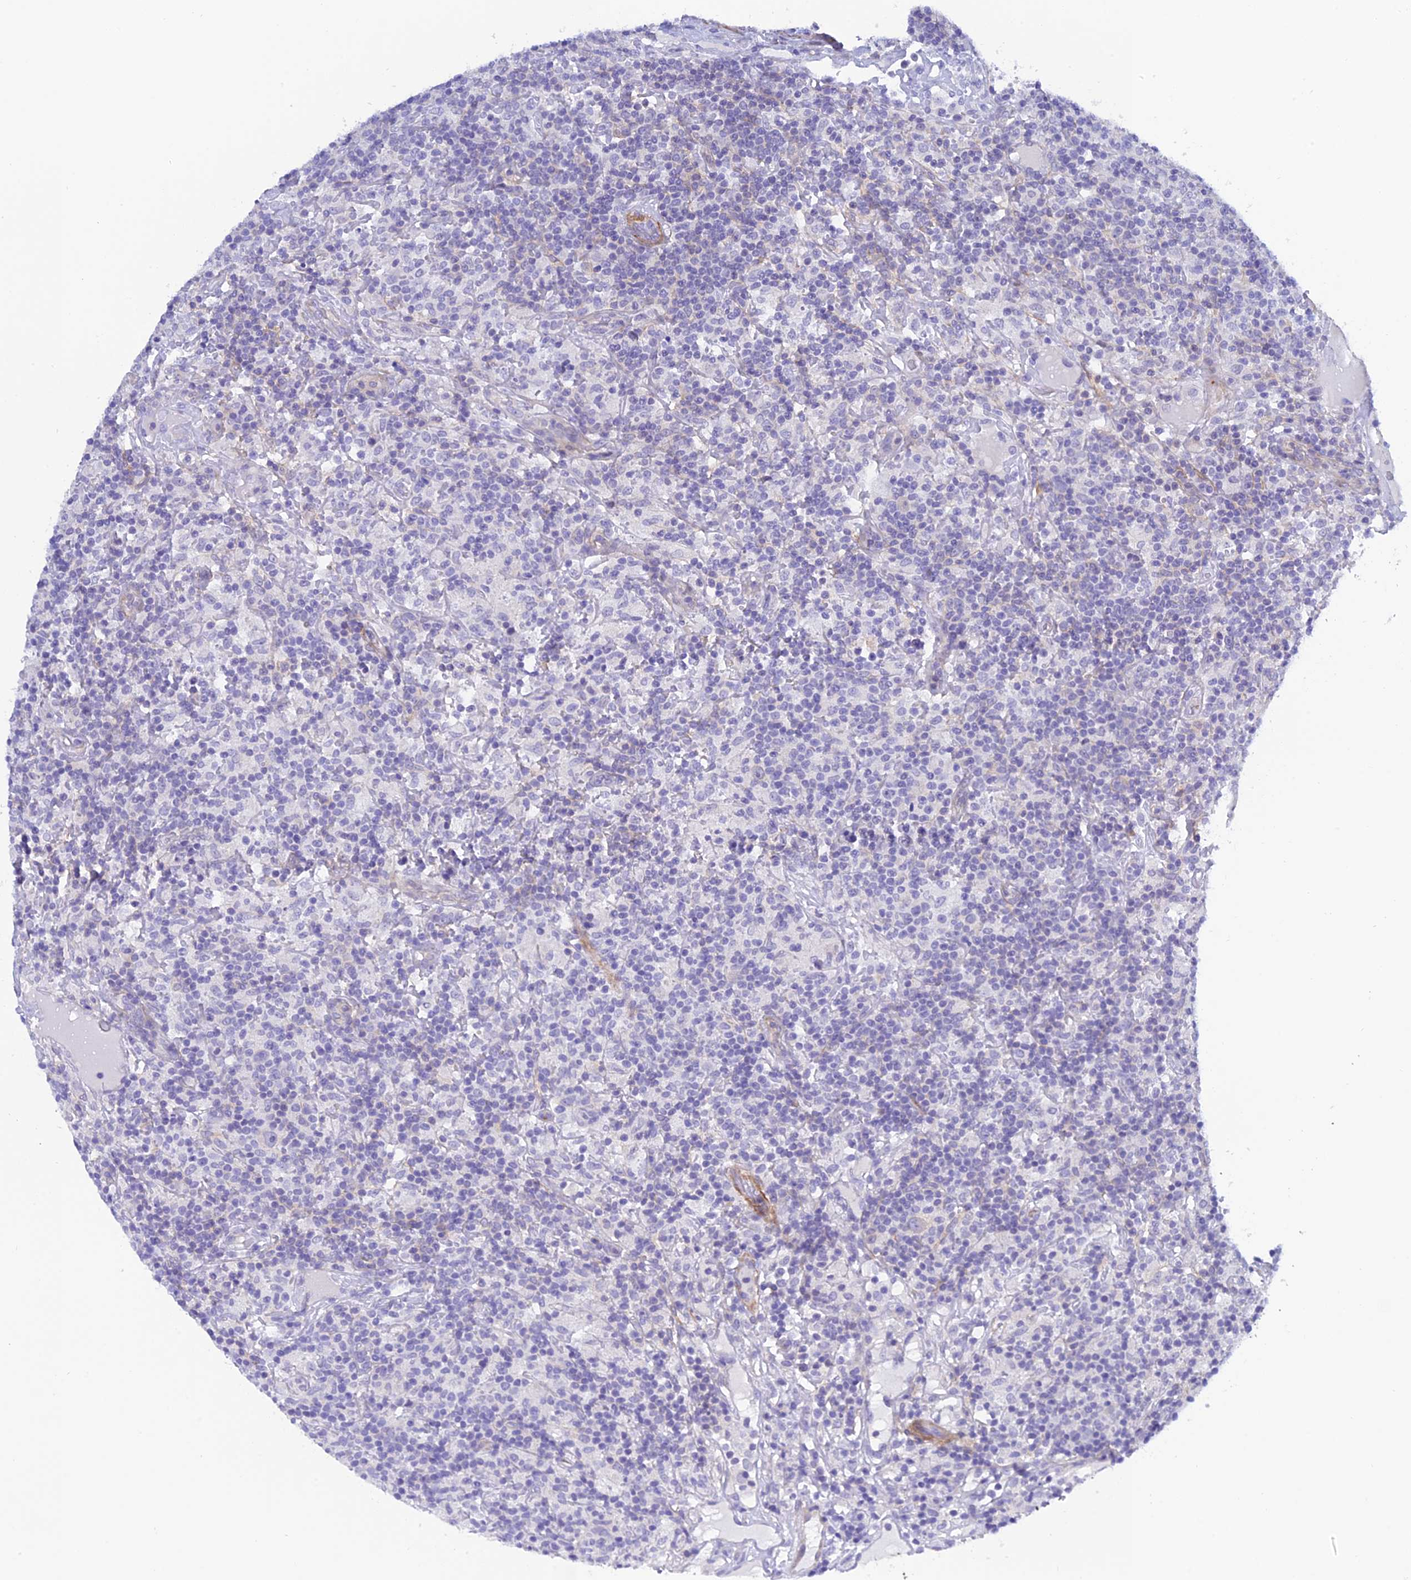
{"staining": {"intensity": "negative", "quantity": "none", "location": "none"}, "tissue": "lymphoma", "cell_type": "Tumor cells", "image_type": "cancer", "snomed": [{"axis": "morphology", "description": "Hodgkin's disease, NOS"}, {"axis": "topography", "description": "Lymph node"}], "caption": "Tumor cells show no significant protein positivity in lymphoma.", "gene": "ZDHHC16", "patient": {"sex": "male", "age": 70}}